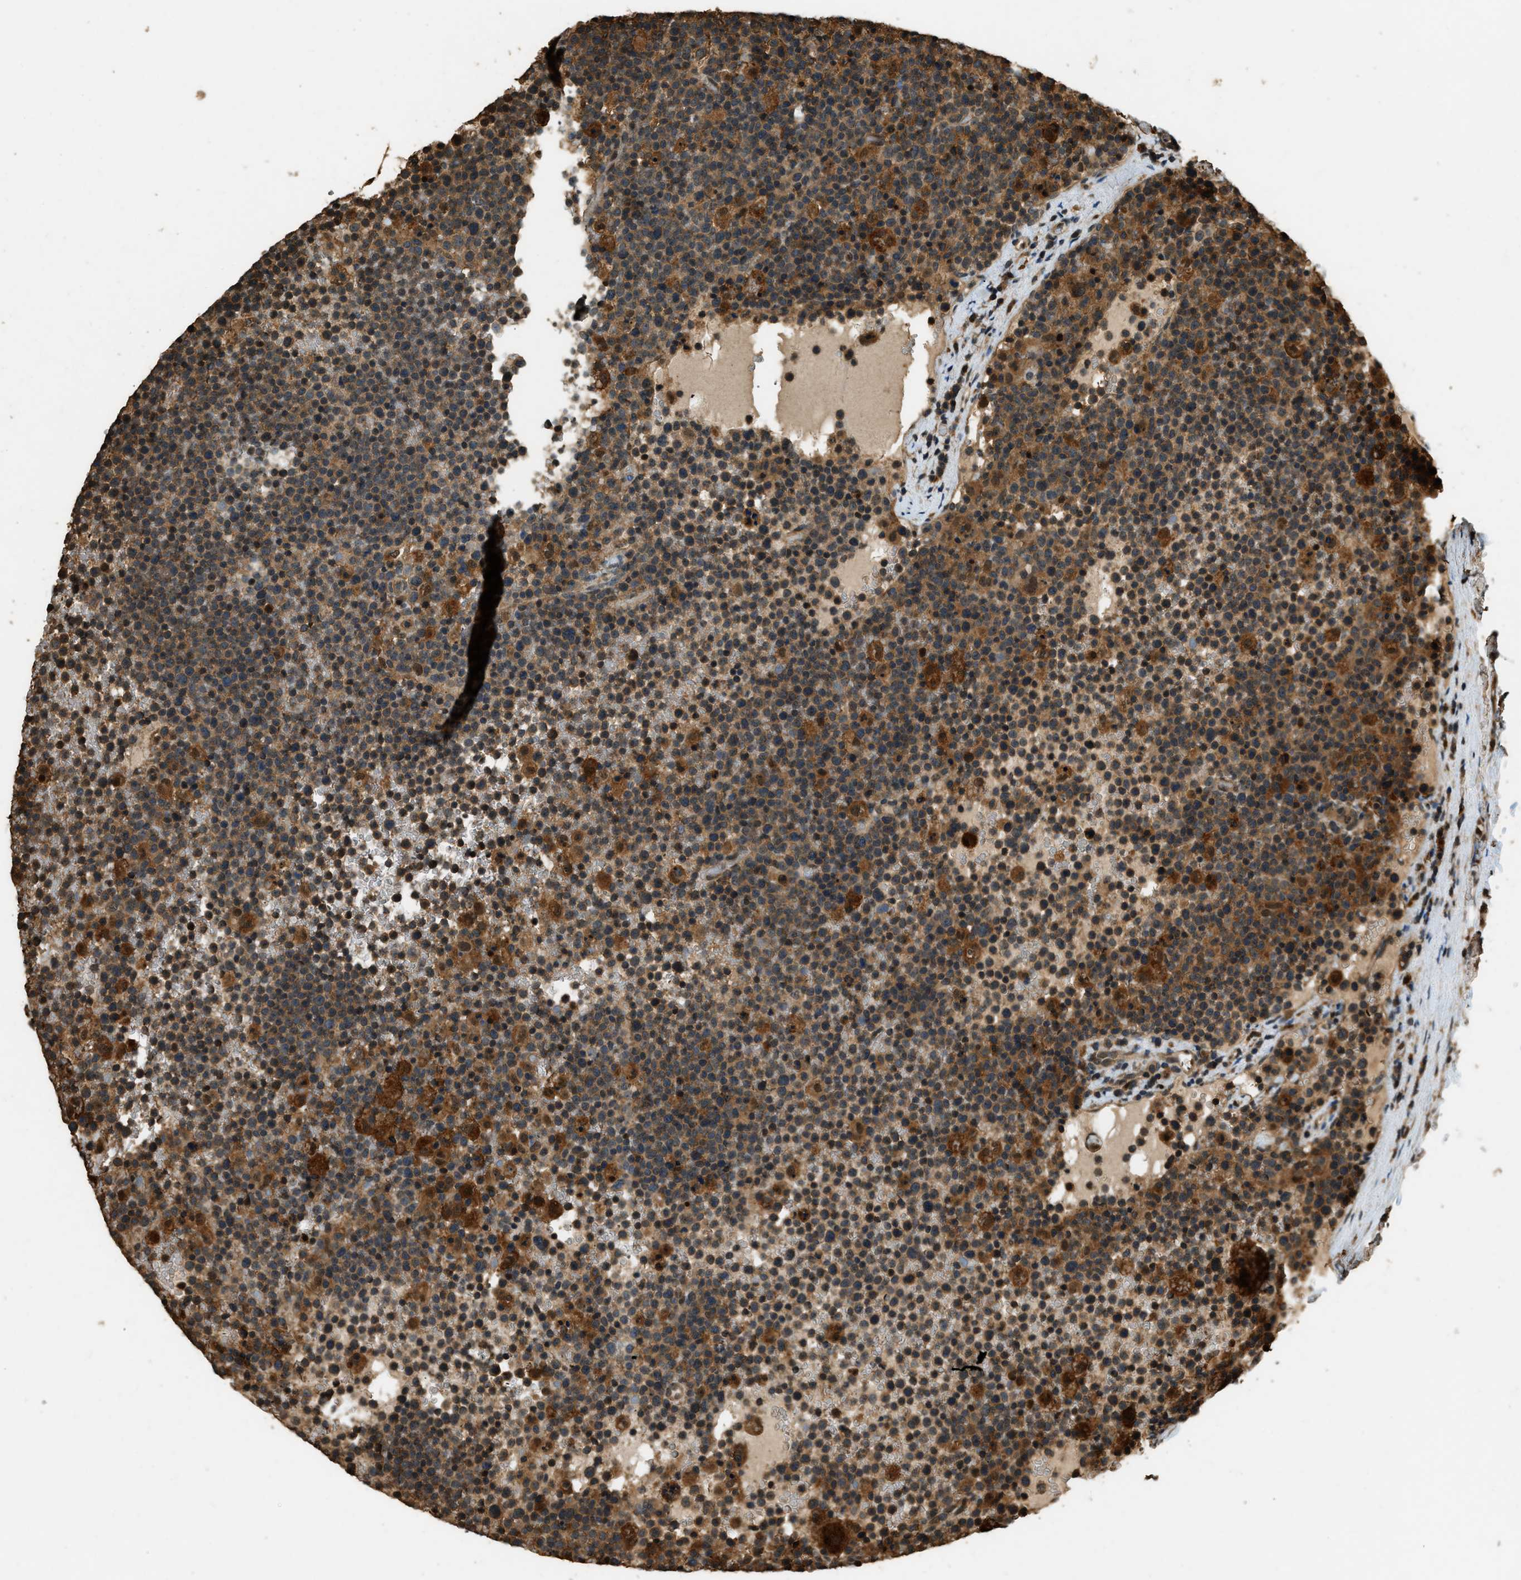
{"staining": {"intensity": "moderate", "quantity": ">75%", "location": "cytoplasmic/membranous"}, "tissue": "lymphoma", "cell_type": "Tumor cells", "image_type": "cancer", "snomed": [{"axis": "morphology", "description": "Malignant lymphoma, non-Hodgkin's type, High grade"}, {"axis": "topography", "description": "Lymph node"}], "caption": "A brown stain shows moderate cytoplasmic/membranous expression of a protein in high-grade malignant lymphoma, non-Hodgkin's type tumor cells.", "gene": "RAP2A", "patient": {"sex": "male", "age": 61}}